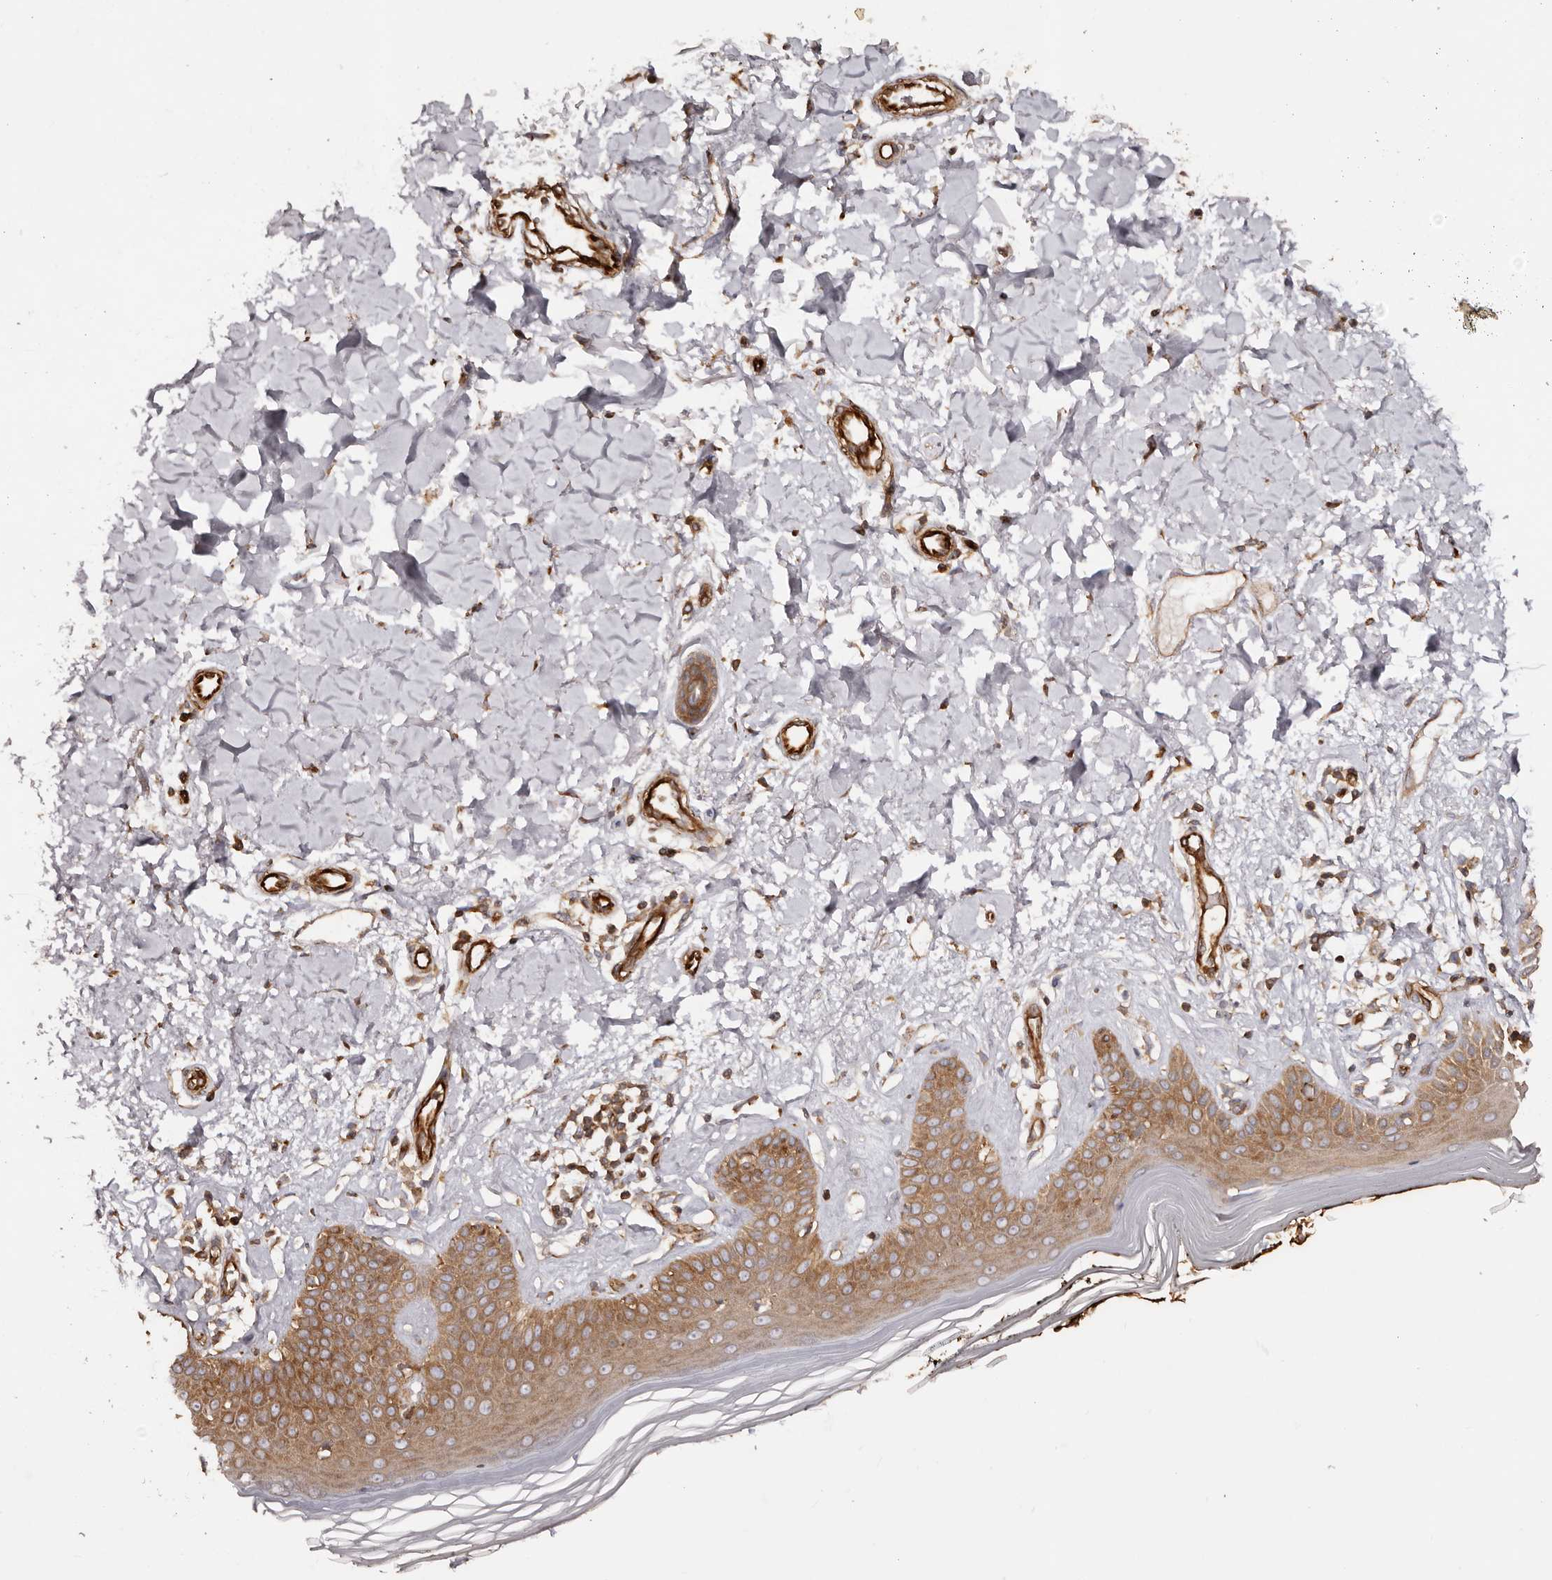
{"staining": {"intensity": "moderate", "quantity": ">75%", "location": "cytoplasmic/membranous"}, "tissue": "skin", "cell_type": "Fibroblasts", "image_type": "normal", "snomed": [{"axis": "morphology", "description": "Normal tissue, NOS"}, {"axis": "topography", "description": "Skin"}], "caption": "Immunohistochemical staining of unremarkable human skin reveals >75% levels of moderate cytoplasmic/membranous protein positivity in approximately >75% of fibroblasts.", "gene": "RPS6", "patient": {"sex": "female", "age": 64}}